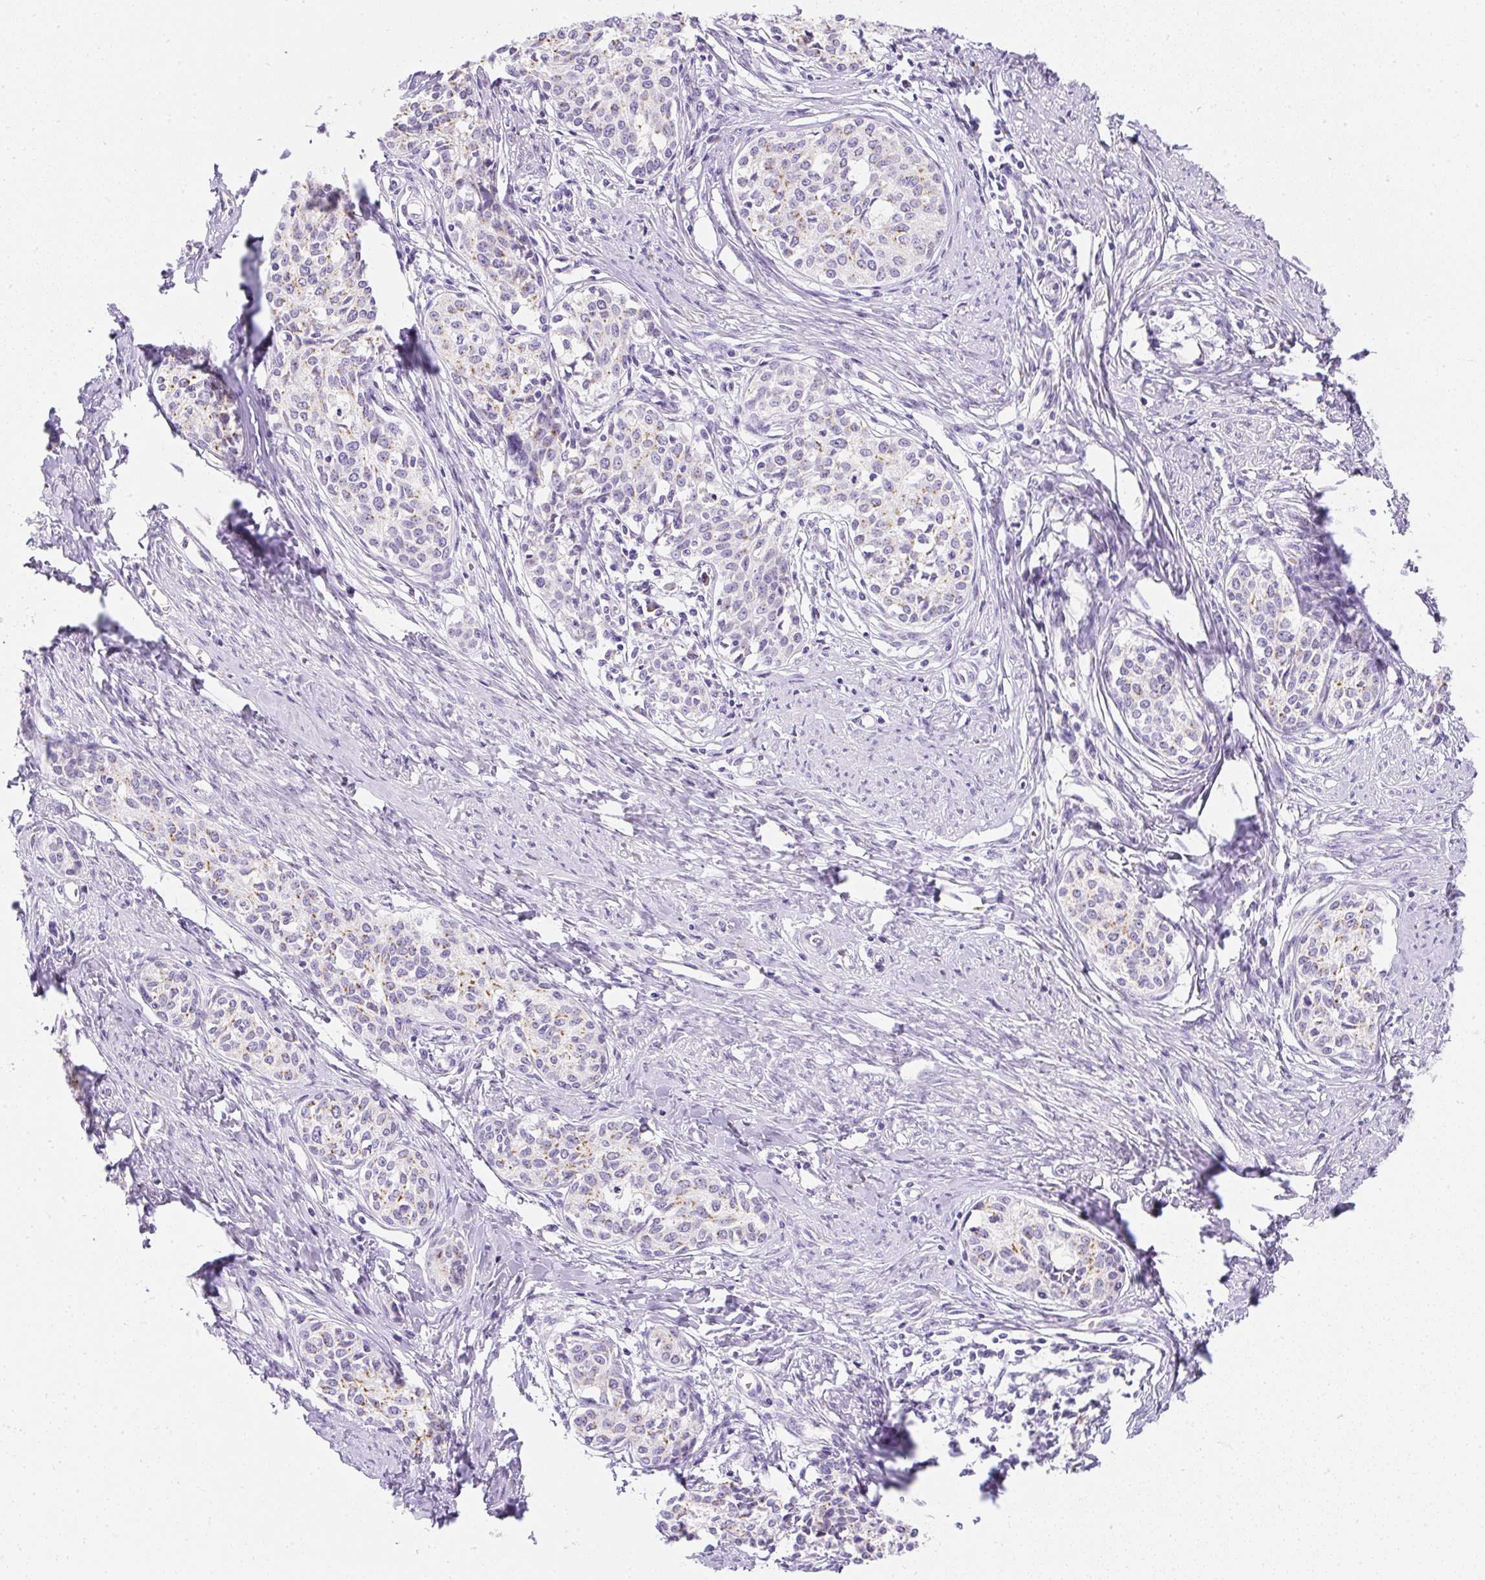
{"staining": {"intensity": "moderate", "quantity": "25%-75%", "location": "cytoplasmic/membranous"}, "tissue": "cervical cancer", "cell_type": "Tumor cells", "image_type": "cancer", "snomed": [{"axis": "morphology", "description": "Squamous cell carcinoma, NOS"}, {"axis": "morphology", "description": "Adenocarcinoma, NOS"}, {"axis": "topography", "description": "Cervix"}], "caption": "Immunohistochemistry histopathology image of adenocarcinoma (cervical) stained for a protein (brown), which reveals medium levels of moderate cytoplasmic/membranous staining in approximately 25%-75% of tumor cells.", "gene": "DTX4", "patient": {"sex": "female", "age": 52}}